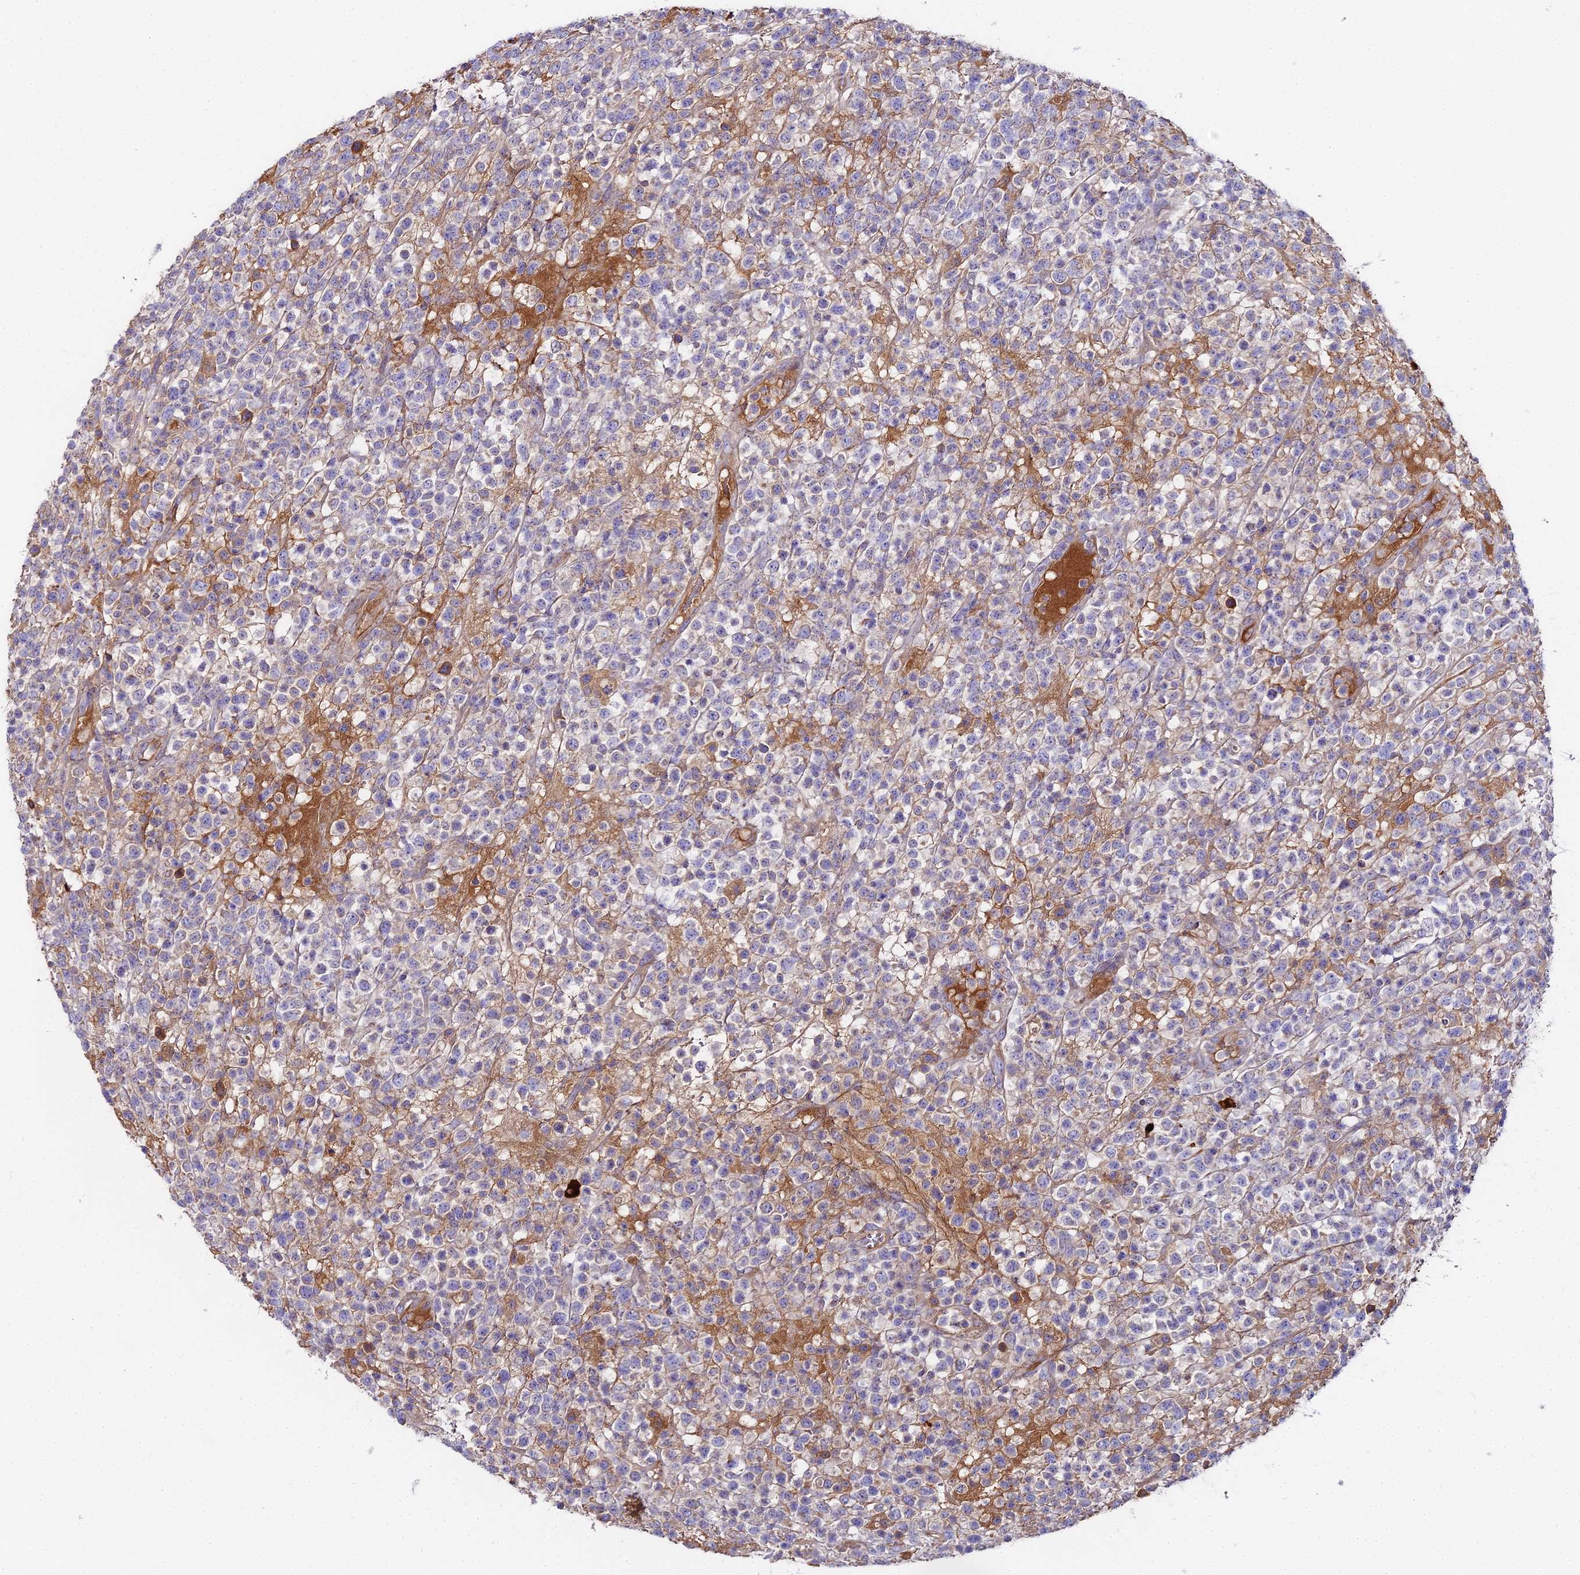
{"staining": {"intensity": "negative", "quantity": "none", "location": "none"}, "tissue": "lymphoma", "cell_type": "Tumor cells", "image_type": "cancer", "snomed": [{"axis": "morphology", "description": "Malignant lymphoma, non-Hodgkin's type, High grade"}, {"axis": "topography", "description": "Colon"}], "caption": "Tumor cells show no significant positivity in high-grade malignant lymphoma, non-Hodgkin's type.", "gene": "BEX4", "patient": {"sex": "female", "age": 53}}